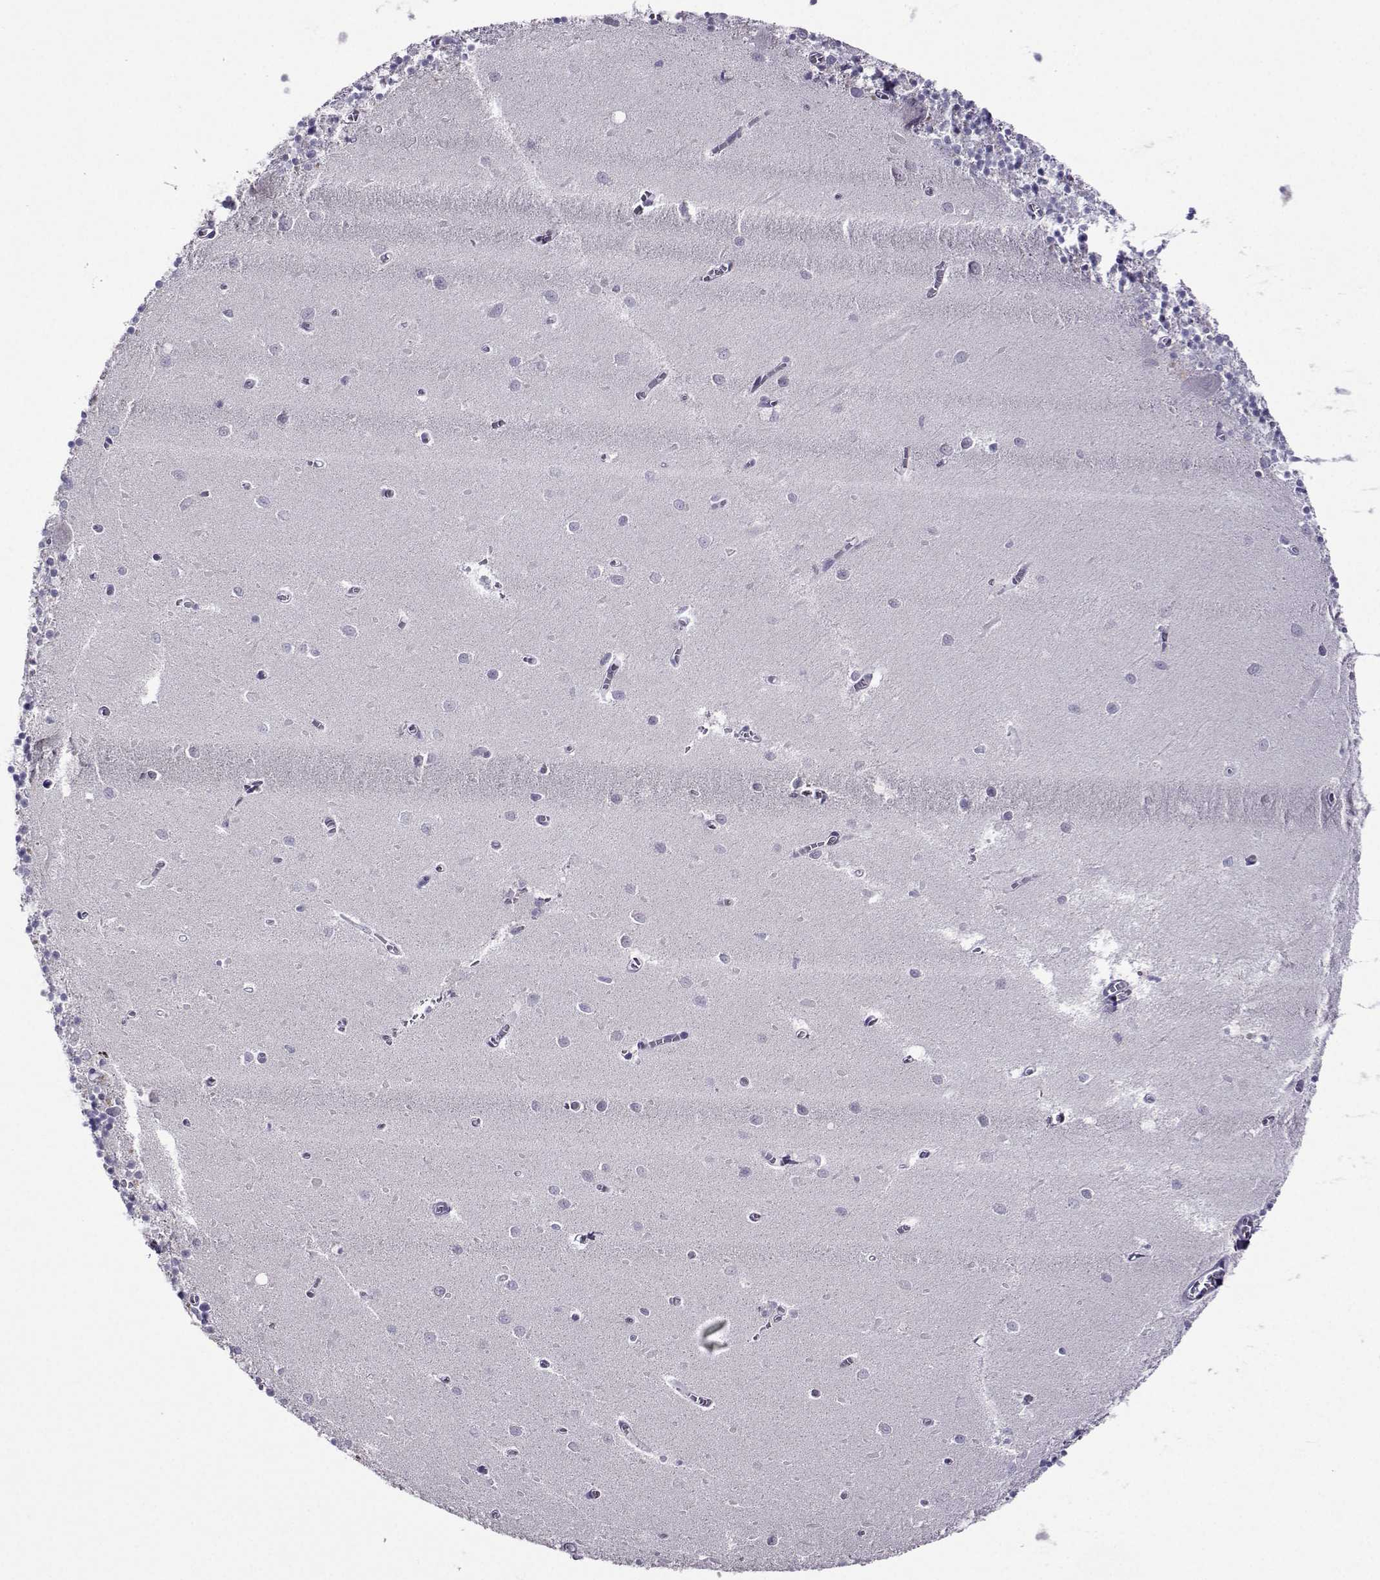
{"staining": {"intensity": "negative", "quantity": "none", "location": "none"}, "tissue": "cerebellum", "cell_type": "Cells in granular layer", "image_type": "normal", "snomed": [{"axis": "morphology", "description": "Normal tissue, NOS"}, {"axis": "topography", "description": "Cerebellum"}], "caption": "Immunohistochemistry (IHC) image of unremarkable cerebellum stained for a protein (brown), which exhibits no staining in cells in granular layer.", "gene": "DDX20", "patient": {"sex": "female", "age": 64}}